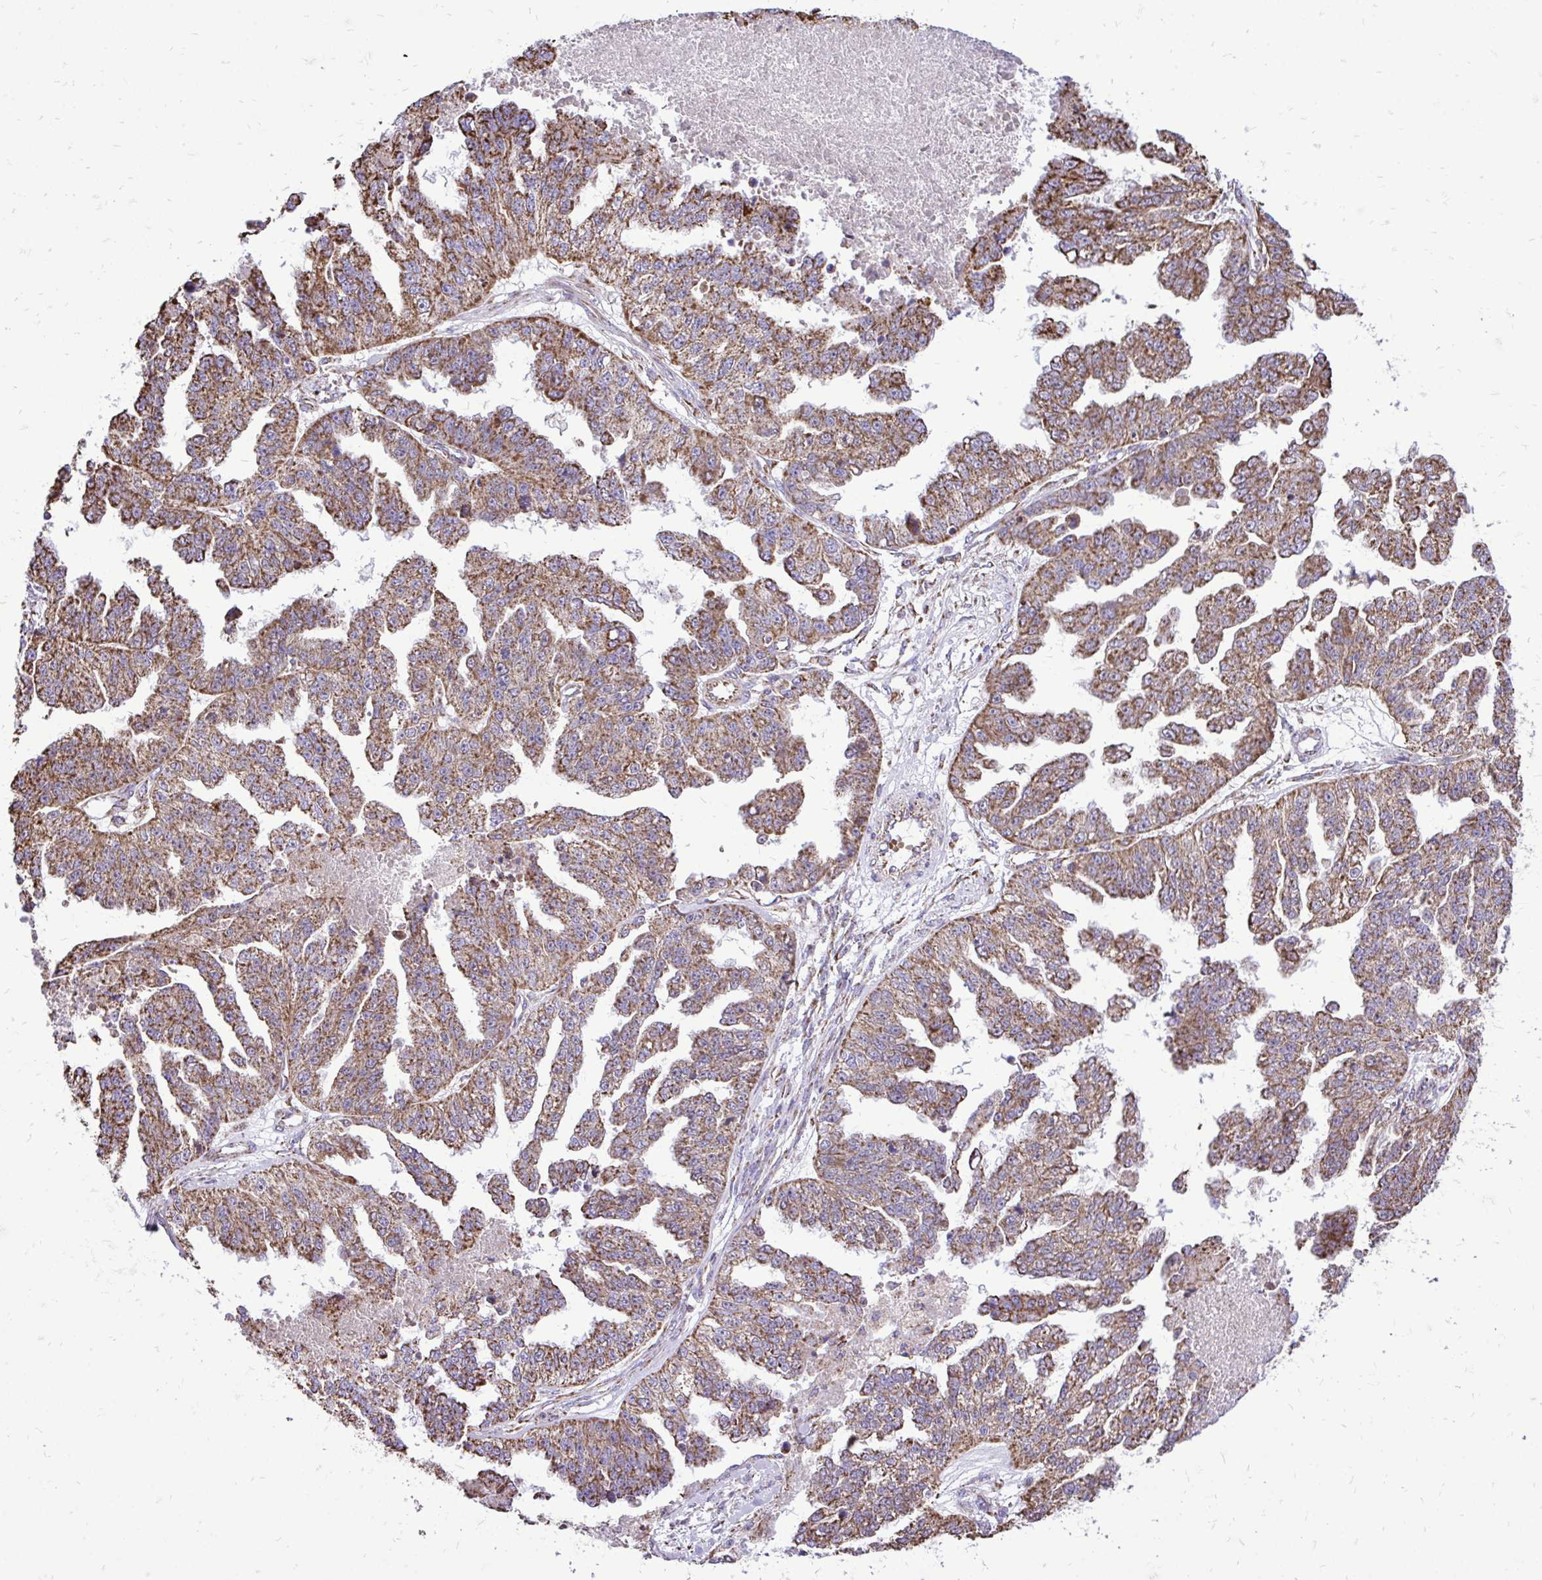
{"staining": {"intensity": "moderate", "quantity": ">75%", "location": "cytoplasmic/membranous"}, "tissue": "ovarian cancer", "cell_type": "Tumor cells", "image_type": "cancer", "snomed": [{"axis": "morphology", "description": "Cystadenocarcinoma, serous, NOS"}, {"axis": "topography", "description": "Ovary"}], "caption": "Tumor cells show moderate cytoplasmic/membranous expression in approximately >75% of cells in ovarian cancer.", "gene": "UBE2C", "patient": {"sex": "female", "age": 58}}